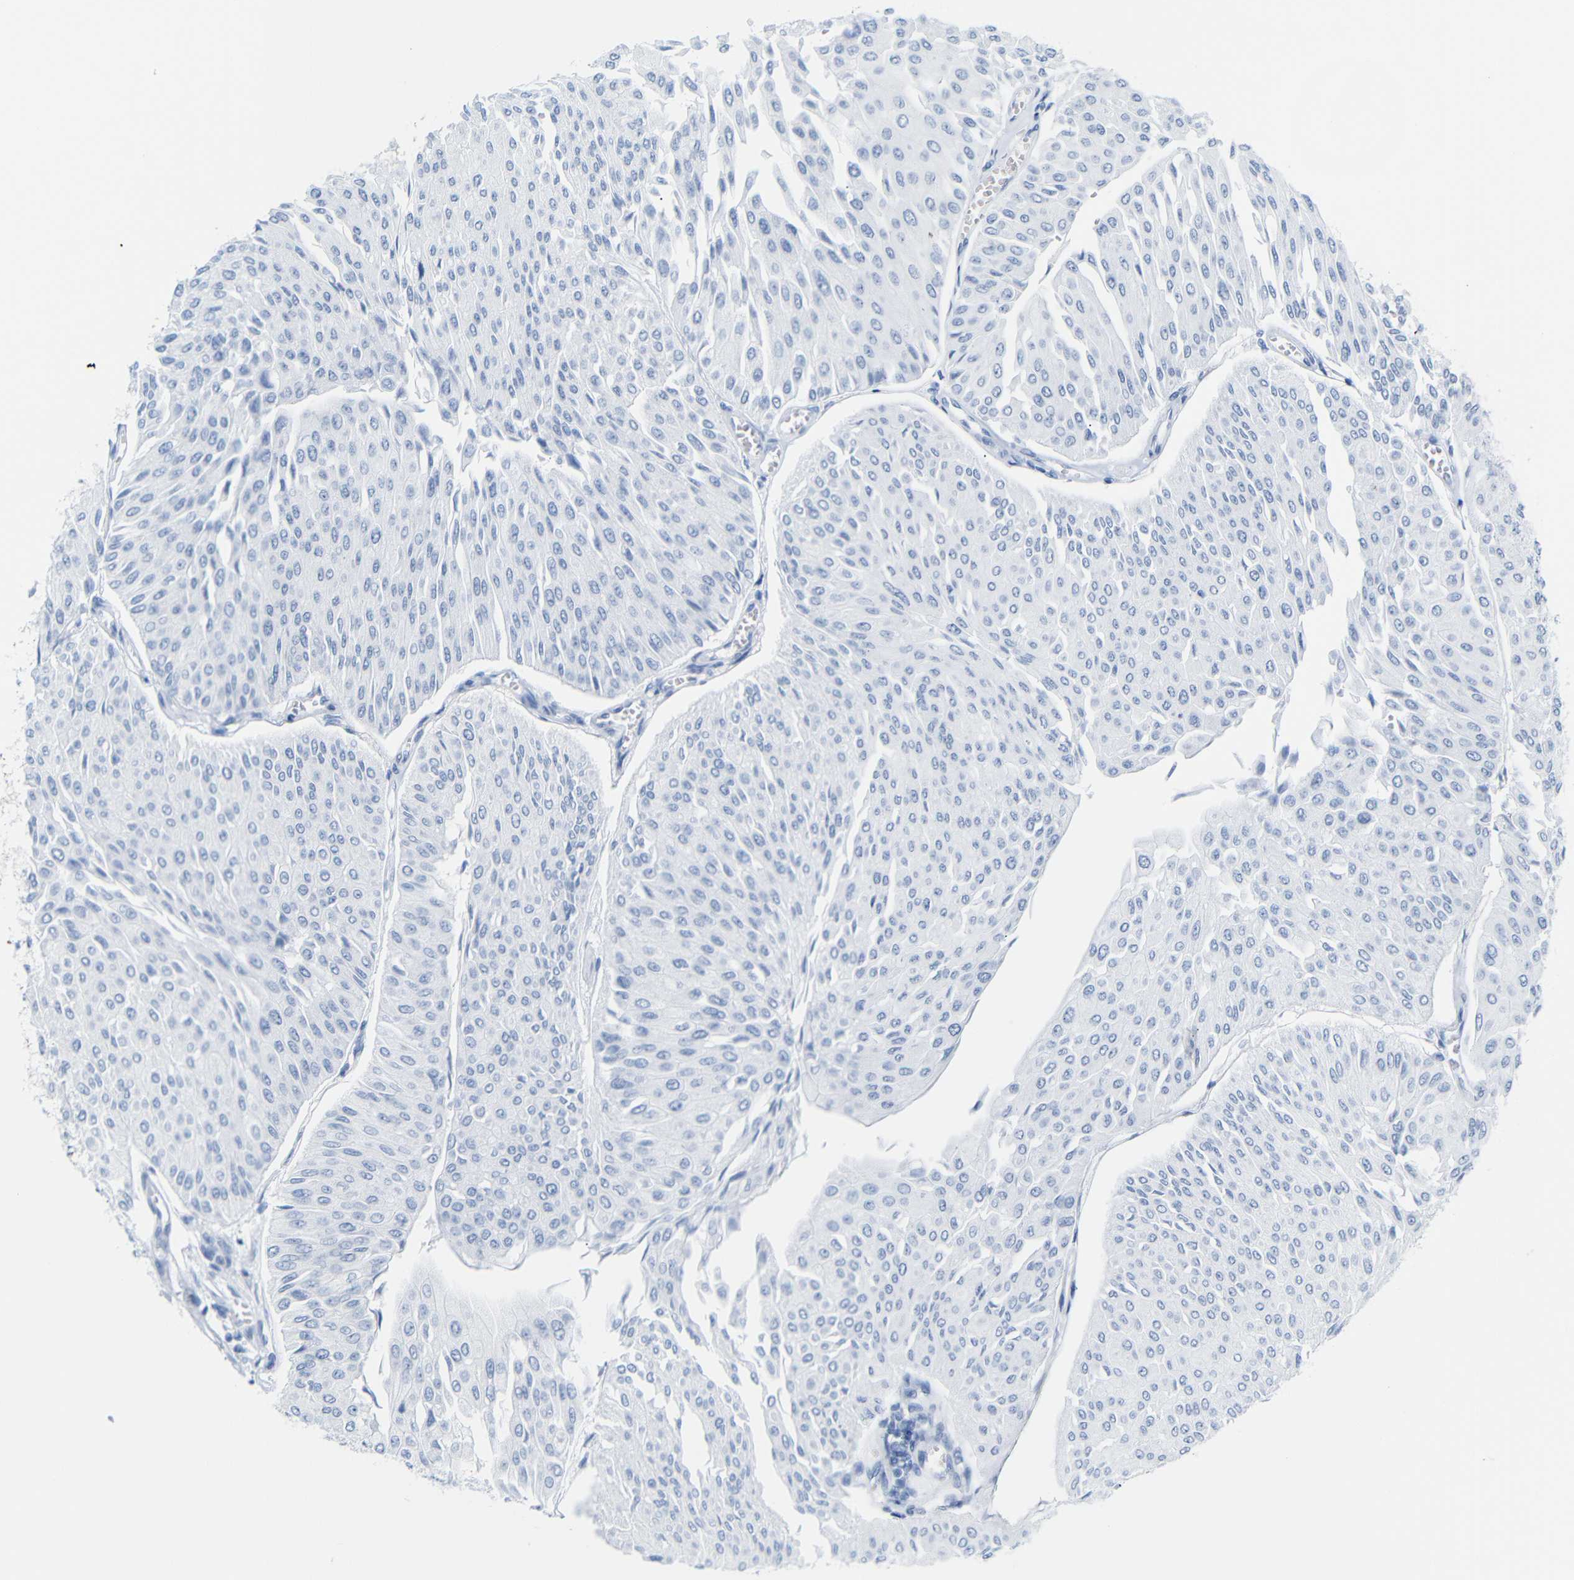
{"staining": {"intensity": "negative", "quantity": "none", "location": "none"}, "tissue": "urothelial cancer", "cell_type": "Tumor cells", "image_type": "cancer", "snomed": [{"axis": "morphology", "description": "Urothelial carcinoma, Low grade"}, {"axis": "topography", "description": "Urinary bladder"}], "caption": "Immunohistochemical staining of human urothelial cancer exhibits no significant staining in tumor cells. (DAB (3,3'-diaminobenzidine) immunohistochemistry with hematoxylin counter stain).", "gene": "MT1A", "patient": {"sex": "male", "age": 67}}